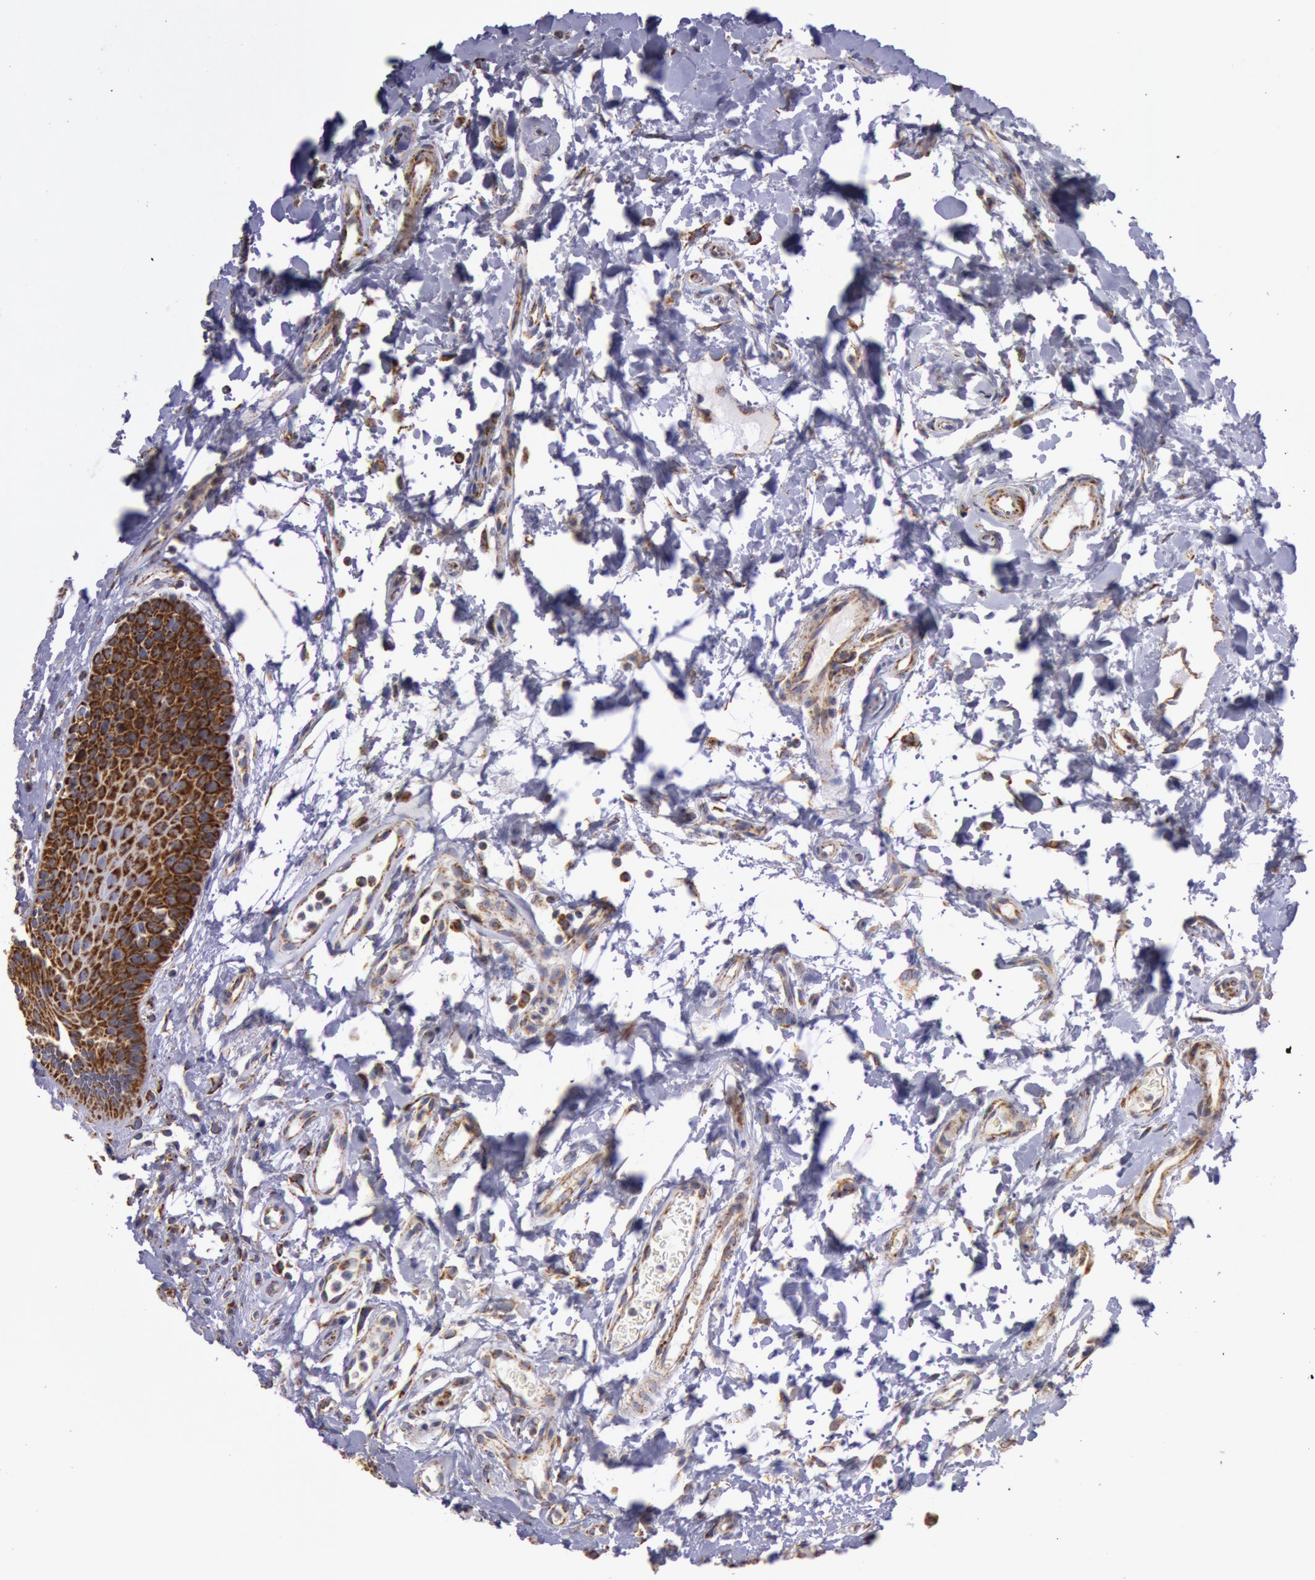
{"staining": {"intensity": "strong", "quantity": ">75%", "location": "cytoplasmic/membranous"}, "tissue": "oral mucosa", "cell_type": "Squamous epithelial cells", "image_type": "normal", "snomed": [{"axis": "morphology", "description": "Normal tissue, NOS"}, {"axis": "topography", "description": "Oral tissue"}], "caption": "Strong cytoplasmic/membranous positivity is identified in about >75% of squamous epithelial cells in unremarkable oral mucosa. (DAB (3,3'-diaminobenzidine) IHC with brightfield microscopy, high magnification).", "gene": "CYC1", "patient": {"sex": "male", "age": 62}}